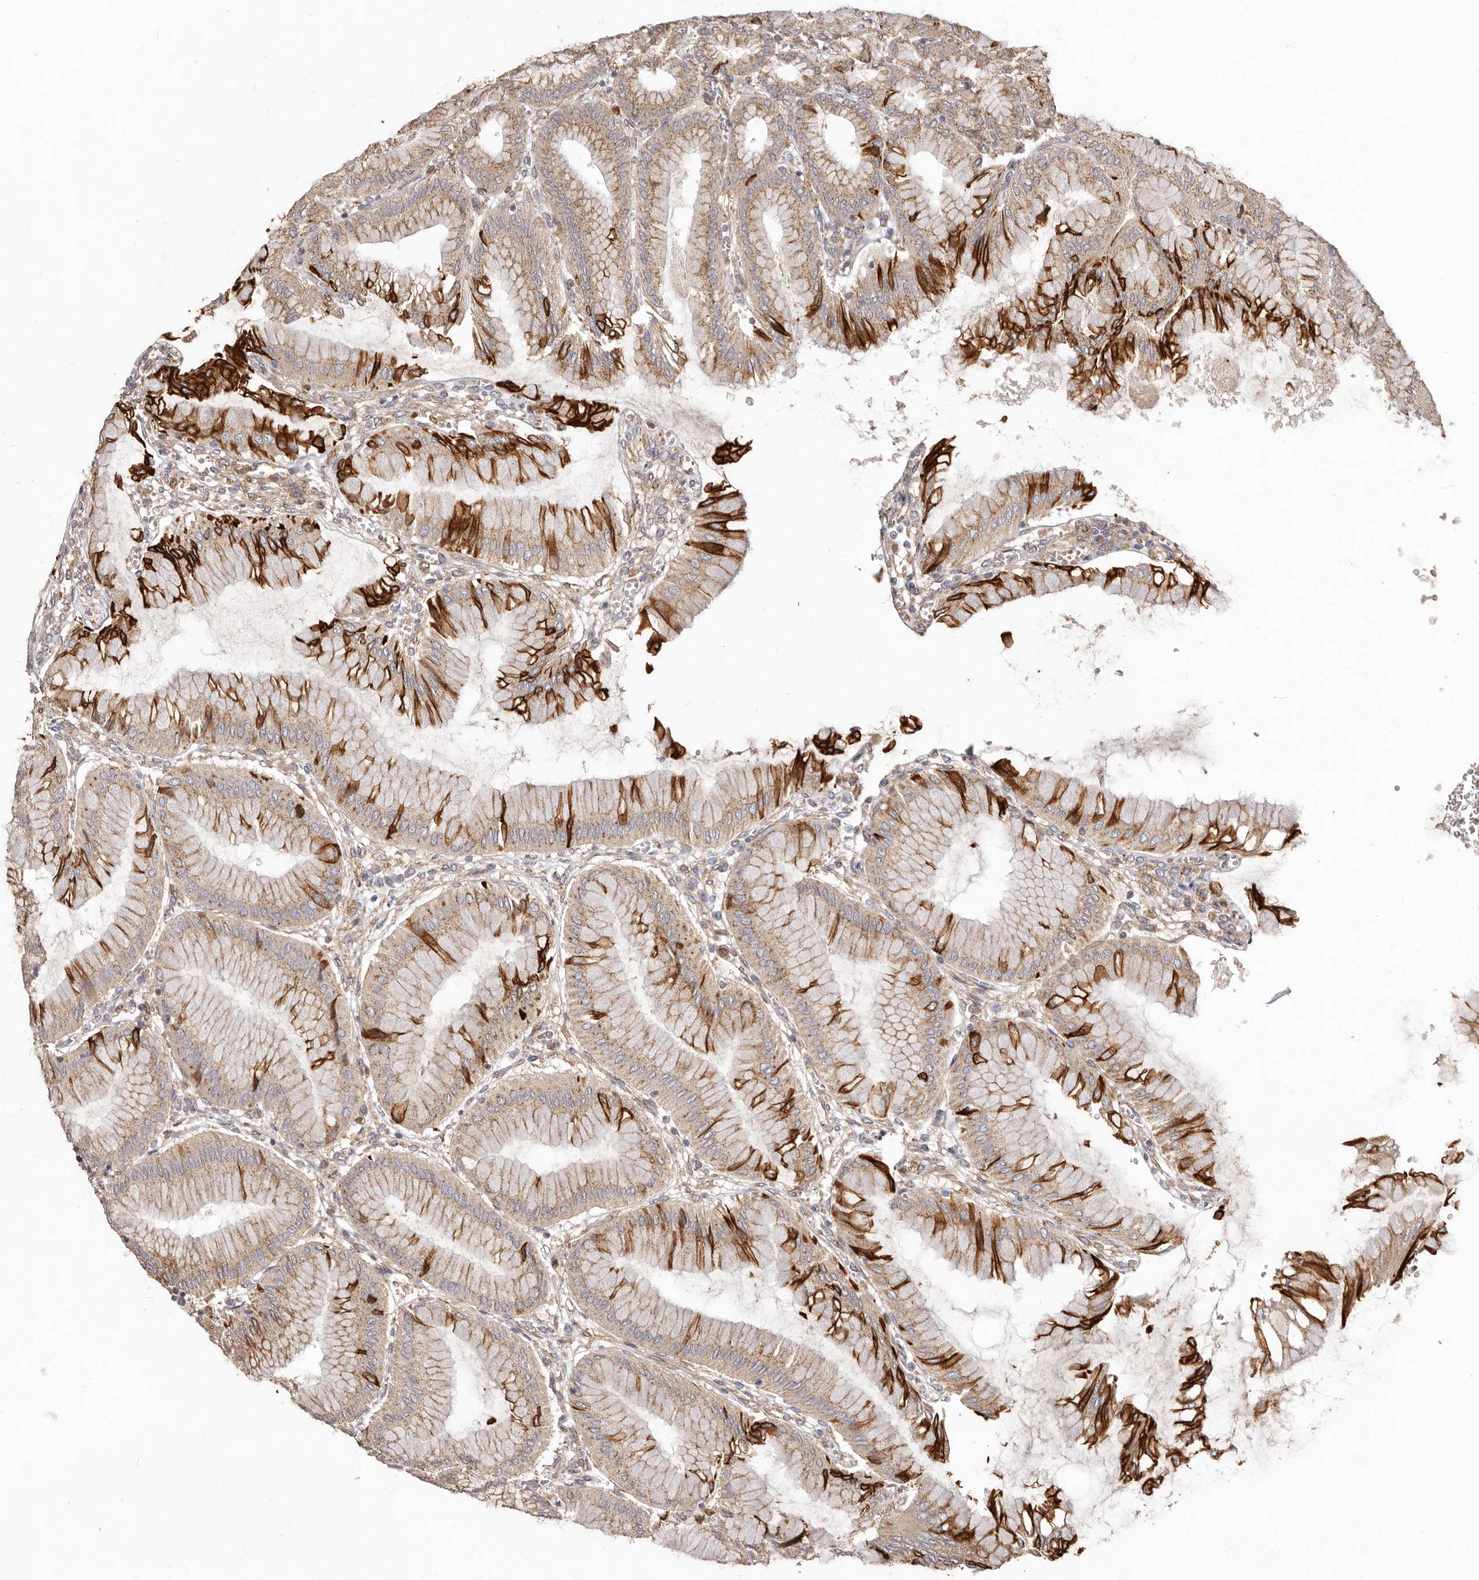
{"staining": {"intensity": "moderate", "quantity": "25%-75%", "location": "cytoplasmic/membranous"}, "tissue": "stomach", "cell_type": "Glandular cells", "image_type": "normal", "snomed": [{"axis": "morphology", "description": "Normal tissue, NOS"}, {"axis": "topography", "description": "Stomach, upper"}], "caption": "Normal stomach reveals moderate cytoplasmic/membranous positivity in approximately 25%-75% of glandular cells, visualized by immunohistochemistry. The staining was performed using DAB (3,3'-diaminobenzidine) to visualize the protein expression in brown, while the nuclei were stained in blue with hematoxylin (Magnification: 20x).", "gene": "LRRC25", "patient": {"sex": "female", "age": 56}}